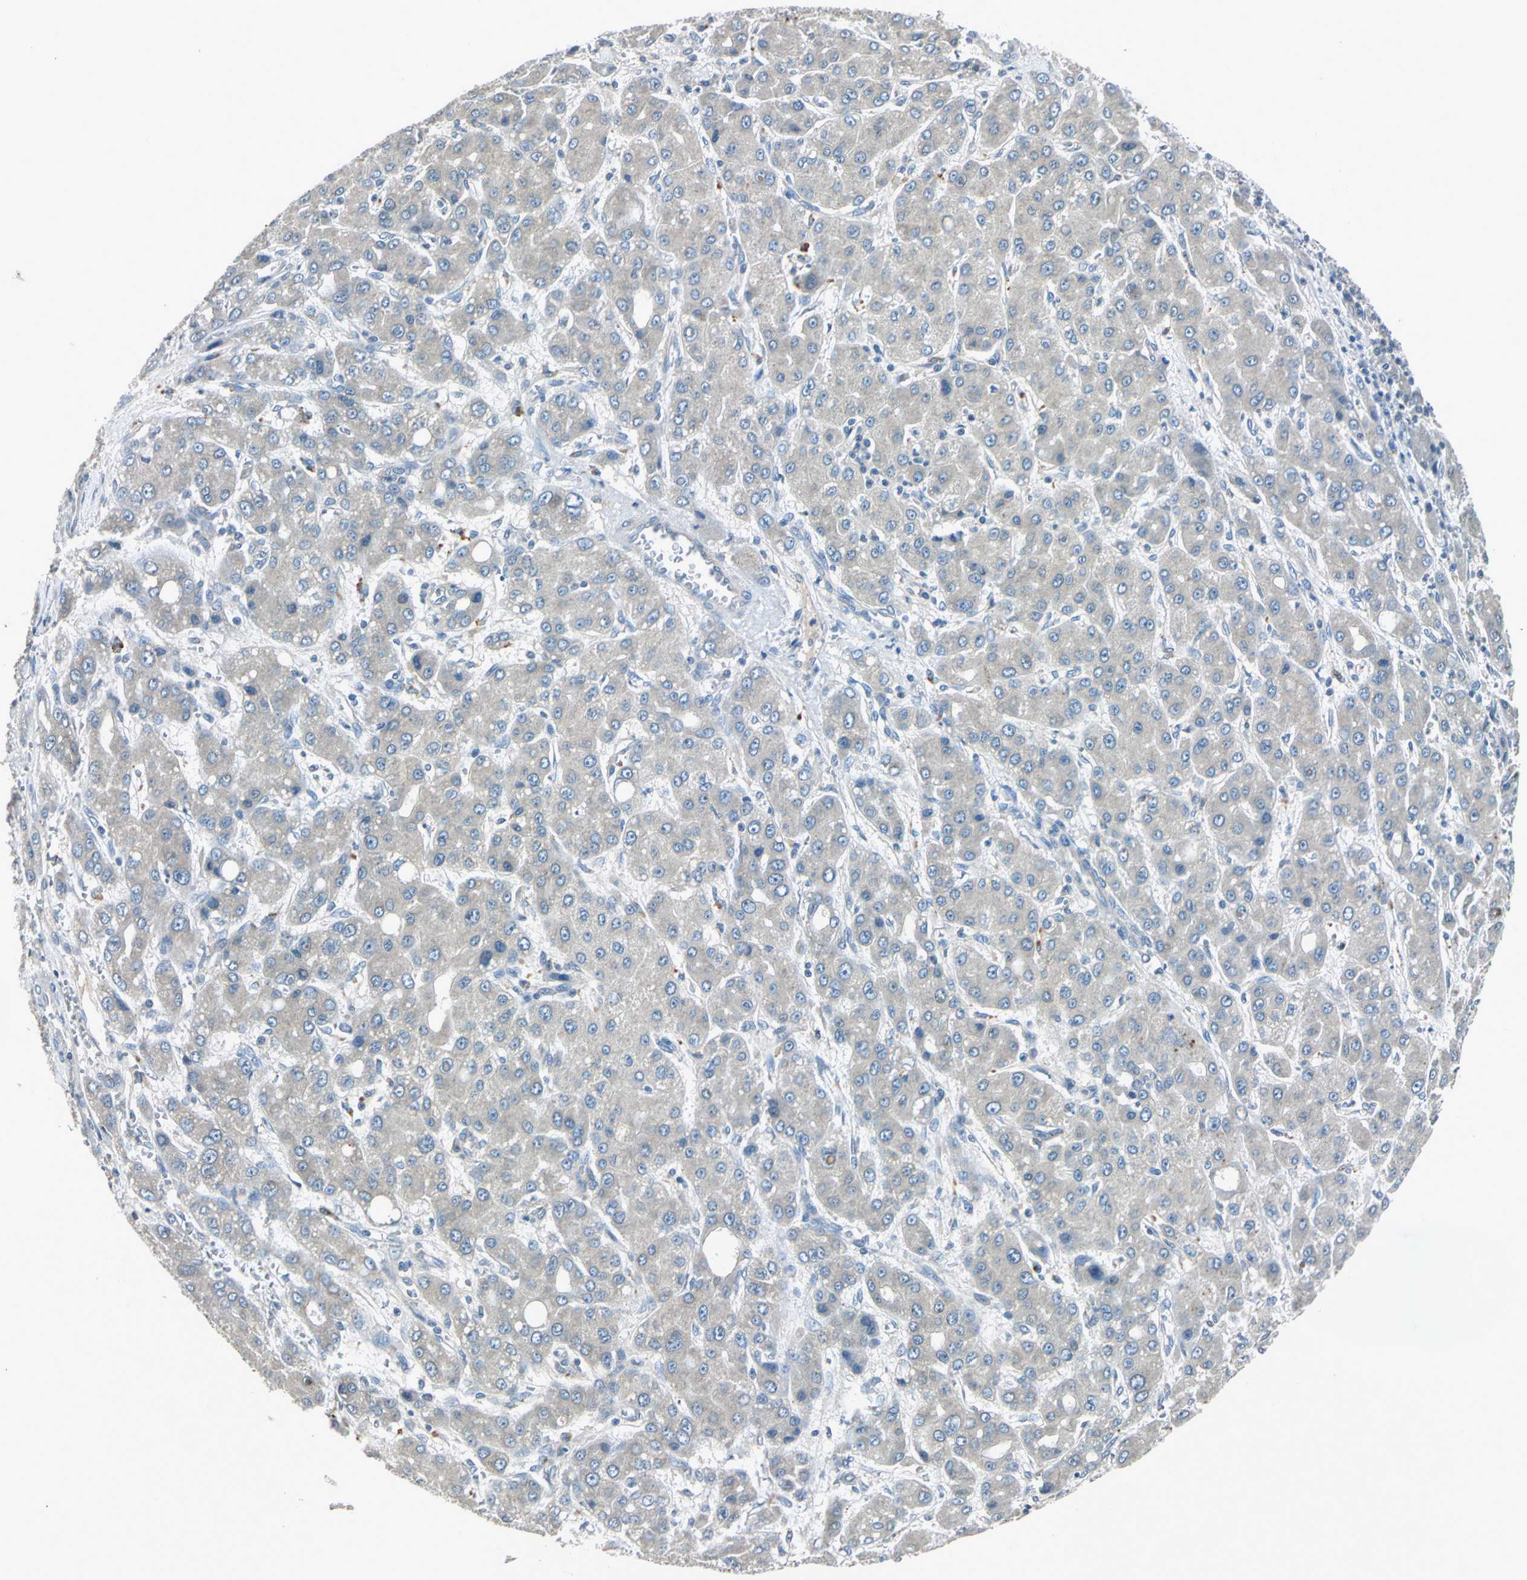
{"staining": {"intensity": "weak", "quantity": "25%-75%", "location": "cytoplasmic/membranous"}, "tissue": "liver cancer", "cell_type": "Tumor cells", "image_type": "cancer", "snomed": [{"axis": "morphology", "description": "Carcinoma, Hepatocellular, NOS"}, {"axis": "topography", "description": "Liver"}], "caption": "Liver hepatocellular carcinoma tissue demonstrates weak cytoplasmic/membranous positivity in approximately 25%-75% of tumor cells", "gene": "SLC2A13", "patient": {"sex": "male", "age": 55}}